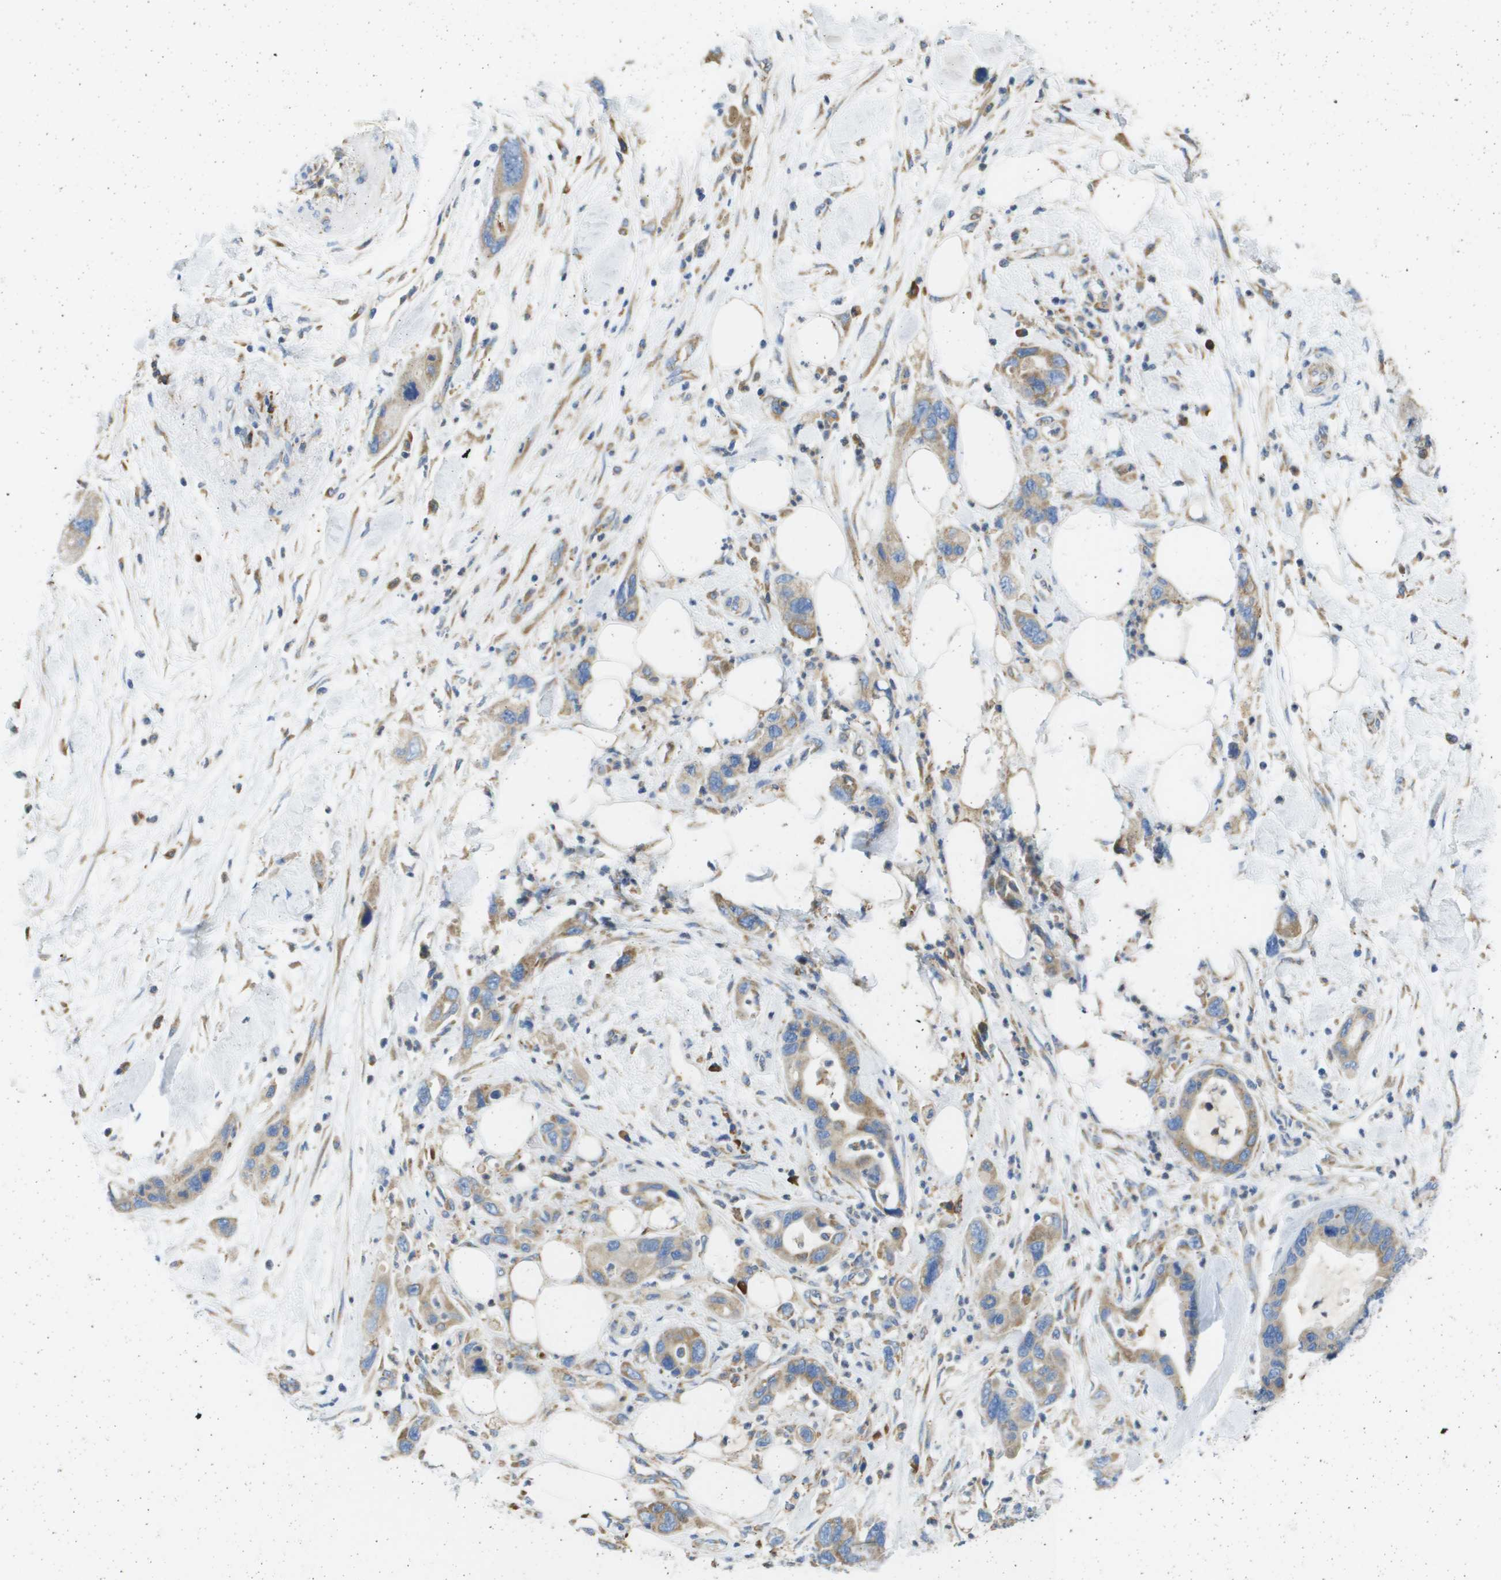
{"staining": {"intensity": "weak", "quantity": ">75%", "location": "cytoplasmic/membranous"}, "tissue": "pancreatic cancer", "cell_type": "Tumor cells", "image_type": "cancer", "snomed": [{"axis": "morphology", "description": "Normal tissue, NOS"}, {"axis": "morphology", "description": "Adenocarcinoma, NOS"}, {"axis": "topography", "description": "Pancreas"}], "caption": "Weak cytoplasmic/membranous protein positivity is present in about >75% of tumor cells in adenocarcinoma (pancreatic).", "gene": "SDR42E1", "patient": {"sex": "female", "age": 71}}